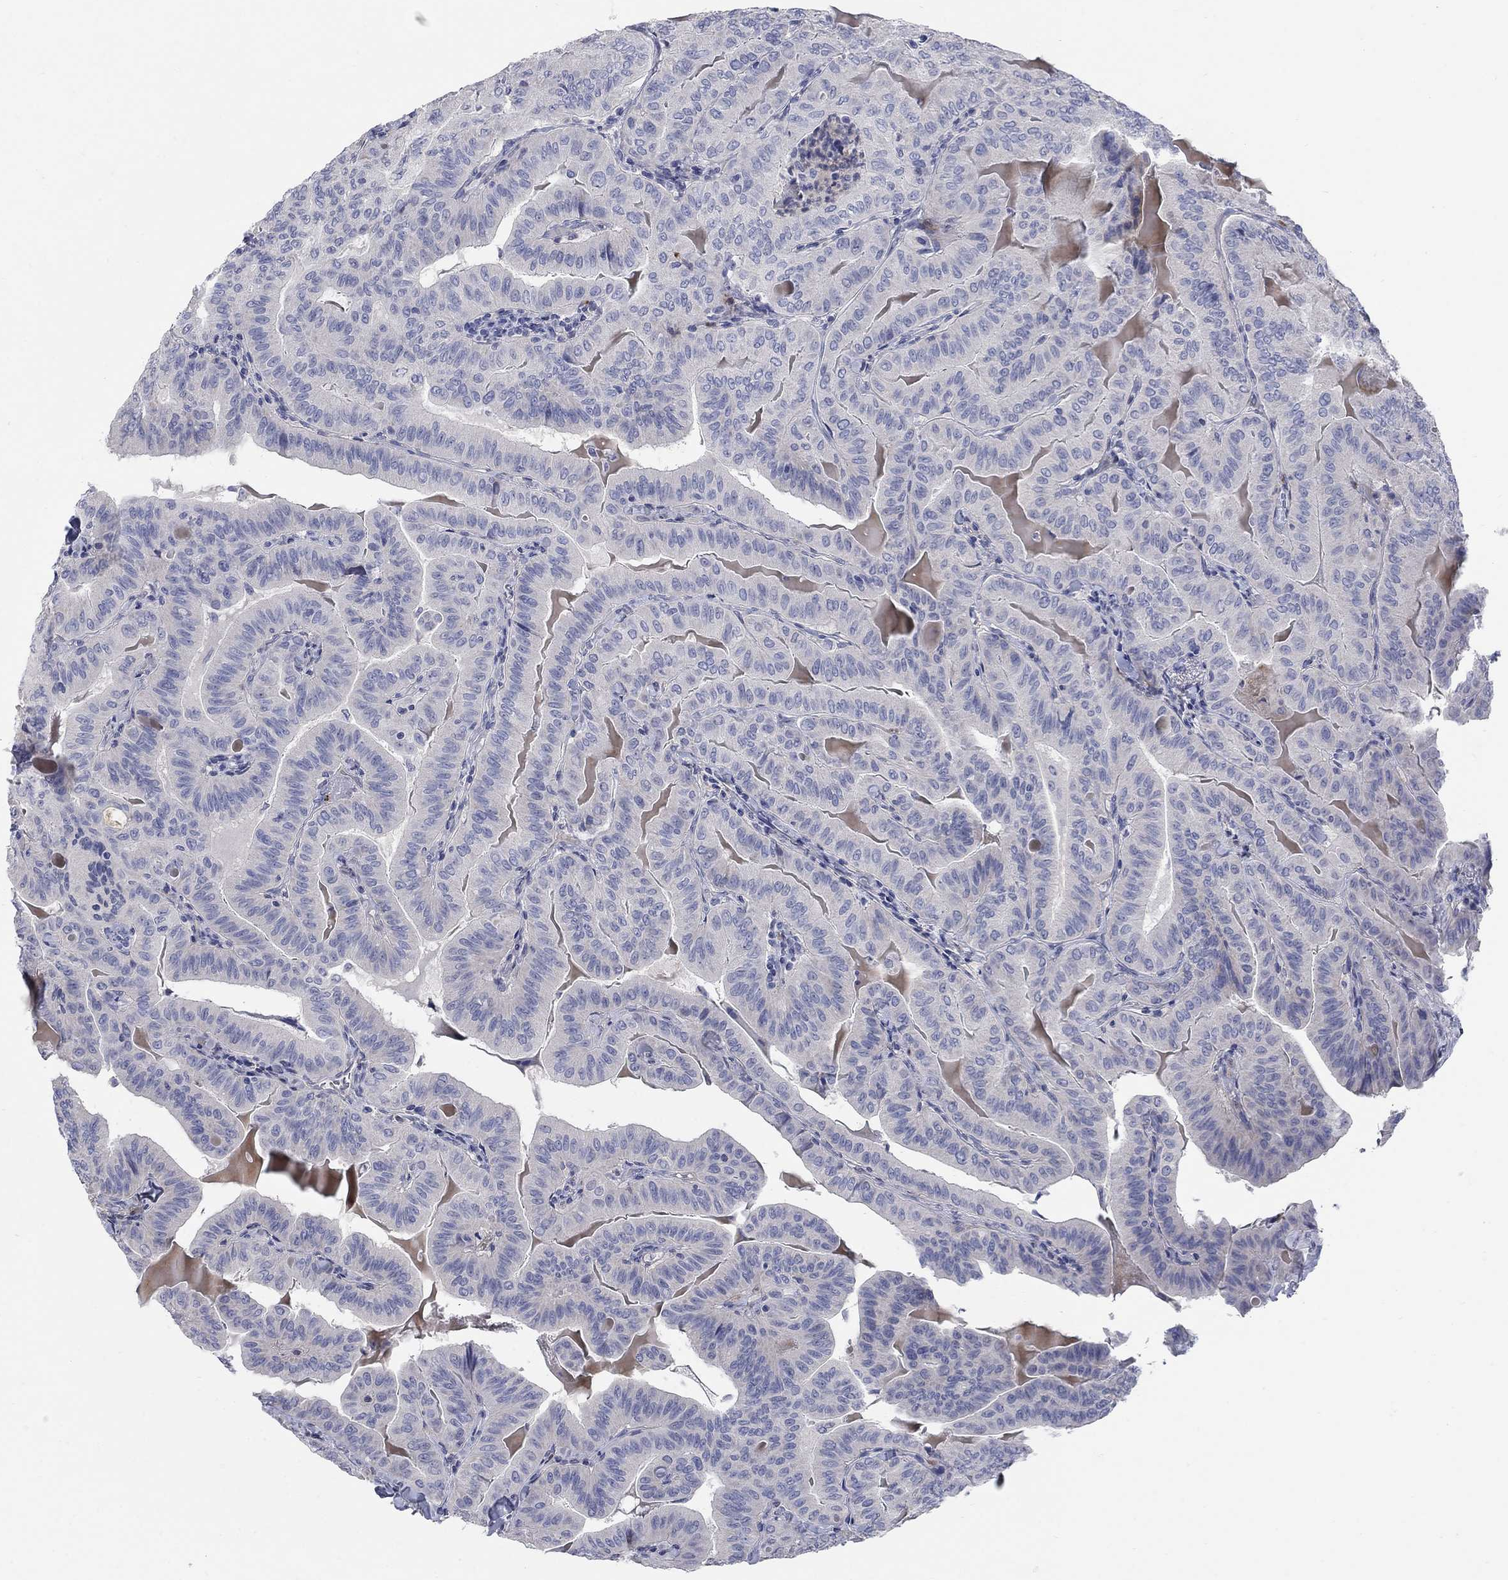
{"staining": {"intensity": "negative", "quantity": "none", "location": "none"}, "tissue": "thyroid cancer", "cell_type": "Tumor cells", "image_type": "cancer", "snomed": [{"axis": "morphology", "description": "Papillary adenocarcinoma, NOS"}, {"axis": "topography", "description": "Thyroid gland"}], "caption": "Protein analysis of thyroid cancer (papillary adenocarcinoma) exhibits no significant positivity in tumor cells.", "gene": "TMEM249", "patient": {"sex": "female", "age": 68}}